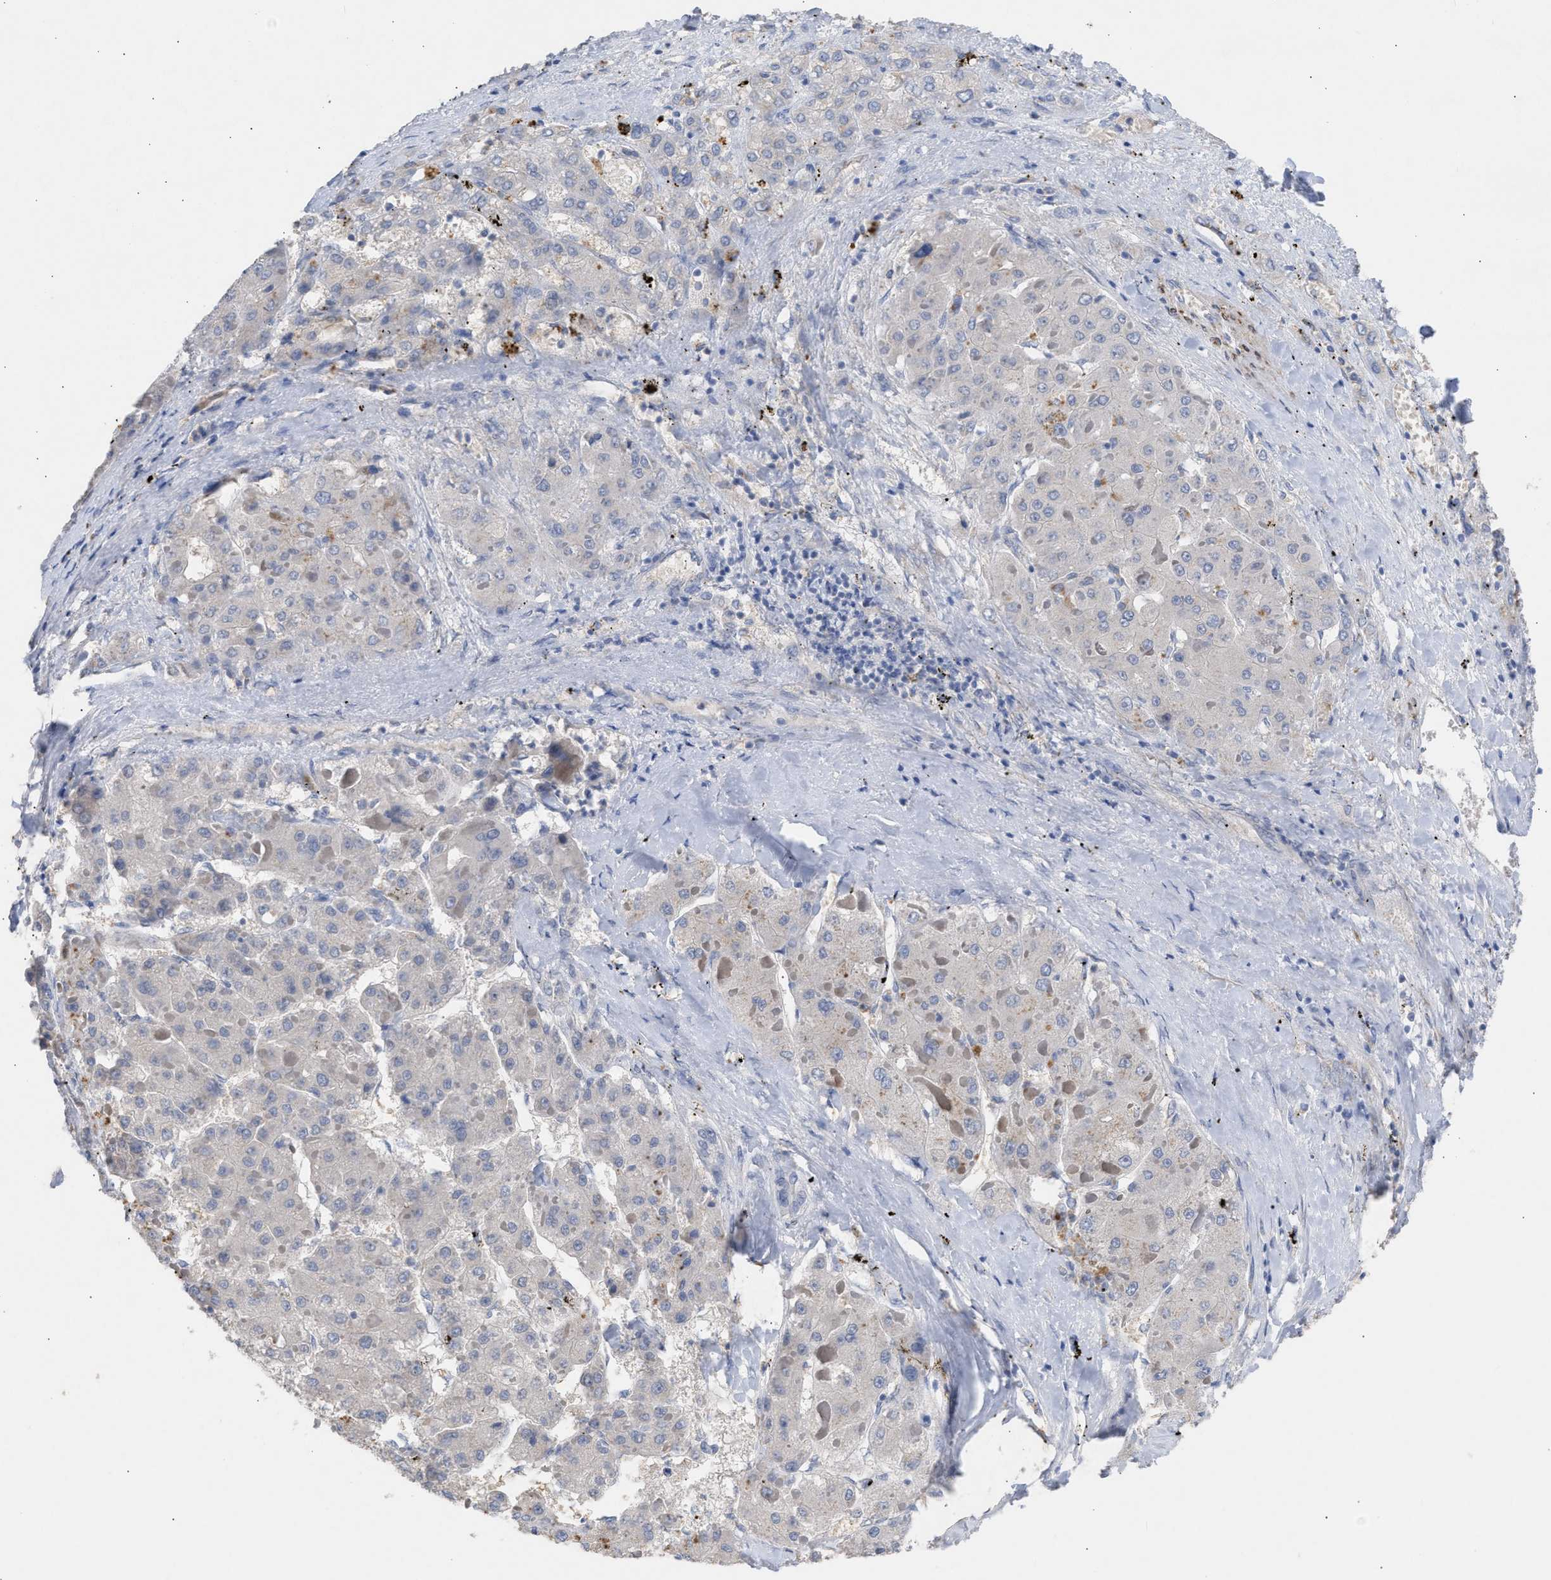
{"staining": {"intensity": "negative", "quantity": "none", "location": "none"}, "tissue": "liver cancer", "cell_type": "Tumor cells", "image_type": "cancer", "snomed": [{"axis": "morphology", "description": "Carcinoma, Hepatocellular, NOS"}, {"axis": "topography", "description": "Liver"}], "caption": "The IHC histopathology image has no significant expression in tumor cells of liver hepatocellular carcinoma tissue.", "gene": "SELENOM", "patient": {"sex": "female", "age": 73}}